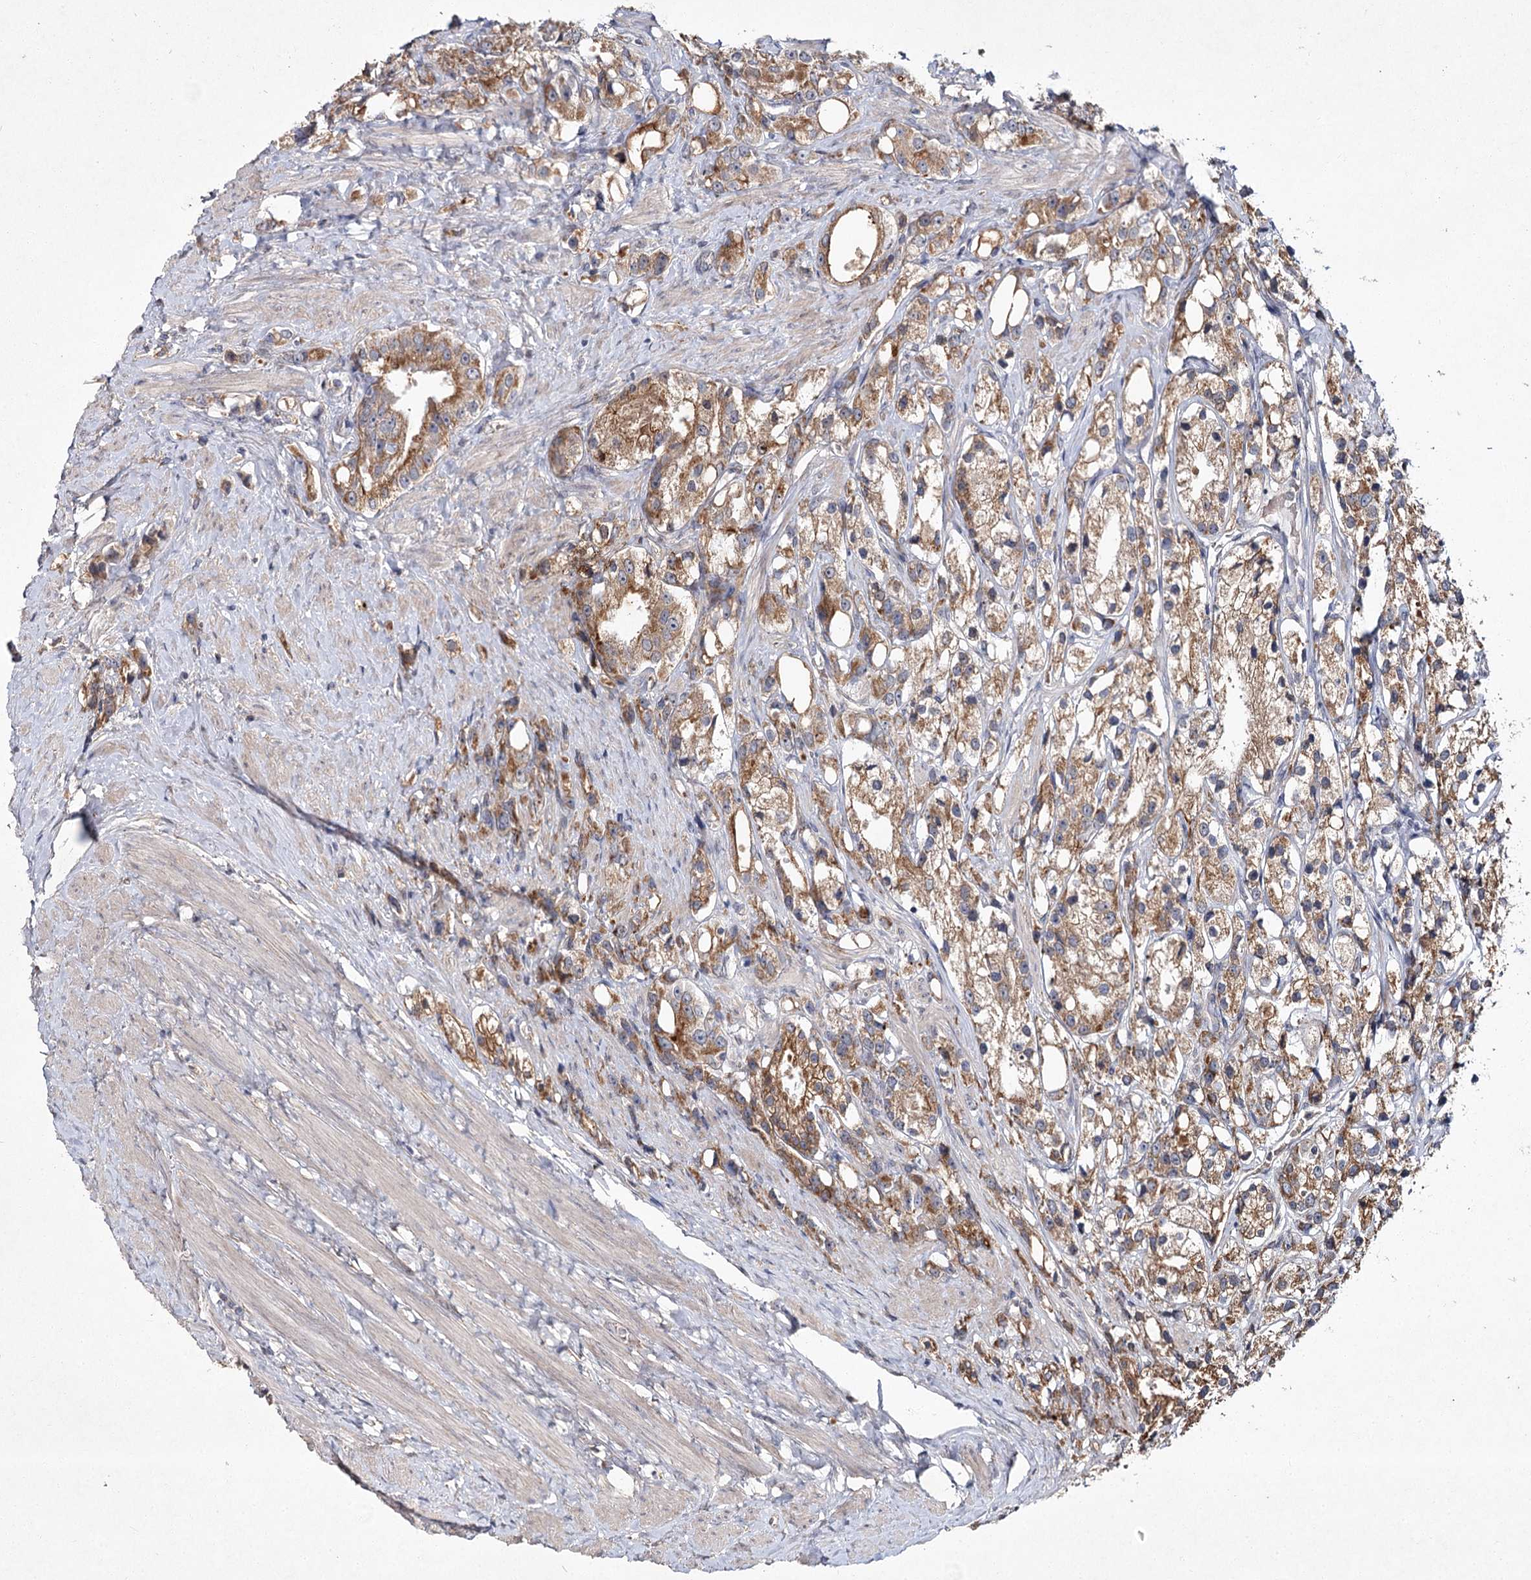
{"staining": {"intensity": "moderate", "quantity": ">75%", "location": "cytoplasmic/membranous"}, "tissue": "prostate cancer", "cell_type": "Tumor cells", "image_type": "cancer", "snomed": [{"axis": "morphology", "description": "Adenocarcinoma, NOS"}, {"axis": "topography", "description": "Prostate"}], "caption": "Immunohistochemical staining of human prostate cancer (adenocarcinoma) exhibits medium levels of moderate cytoplasmic/membranous staining in approximately >75% of tumor cells.", "gene": "MFN1", "patient": {"sex": "male", "age": 79}}